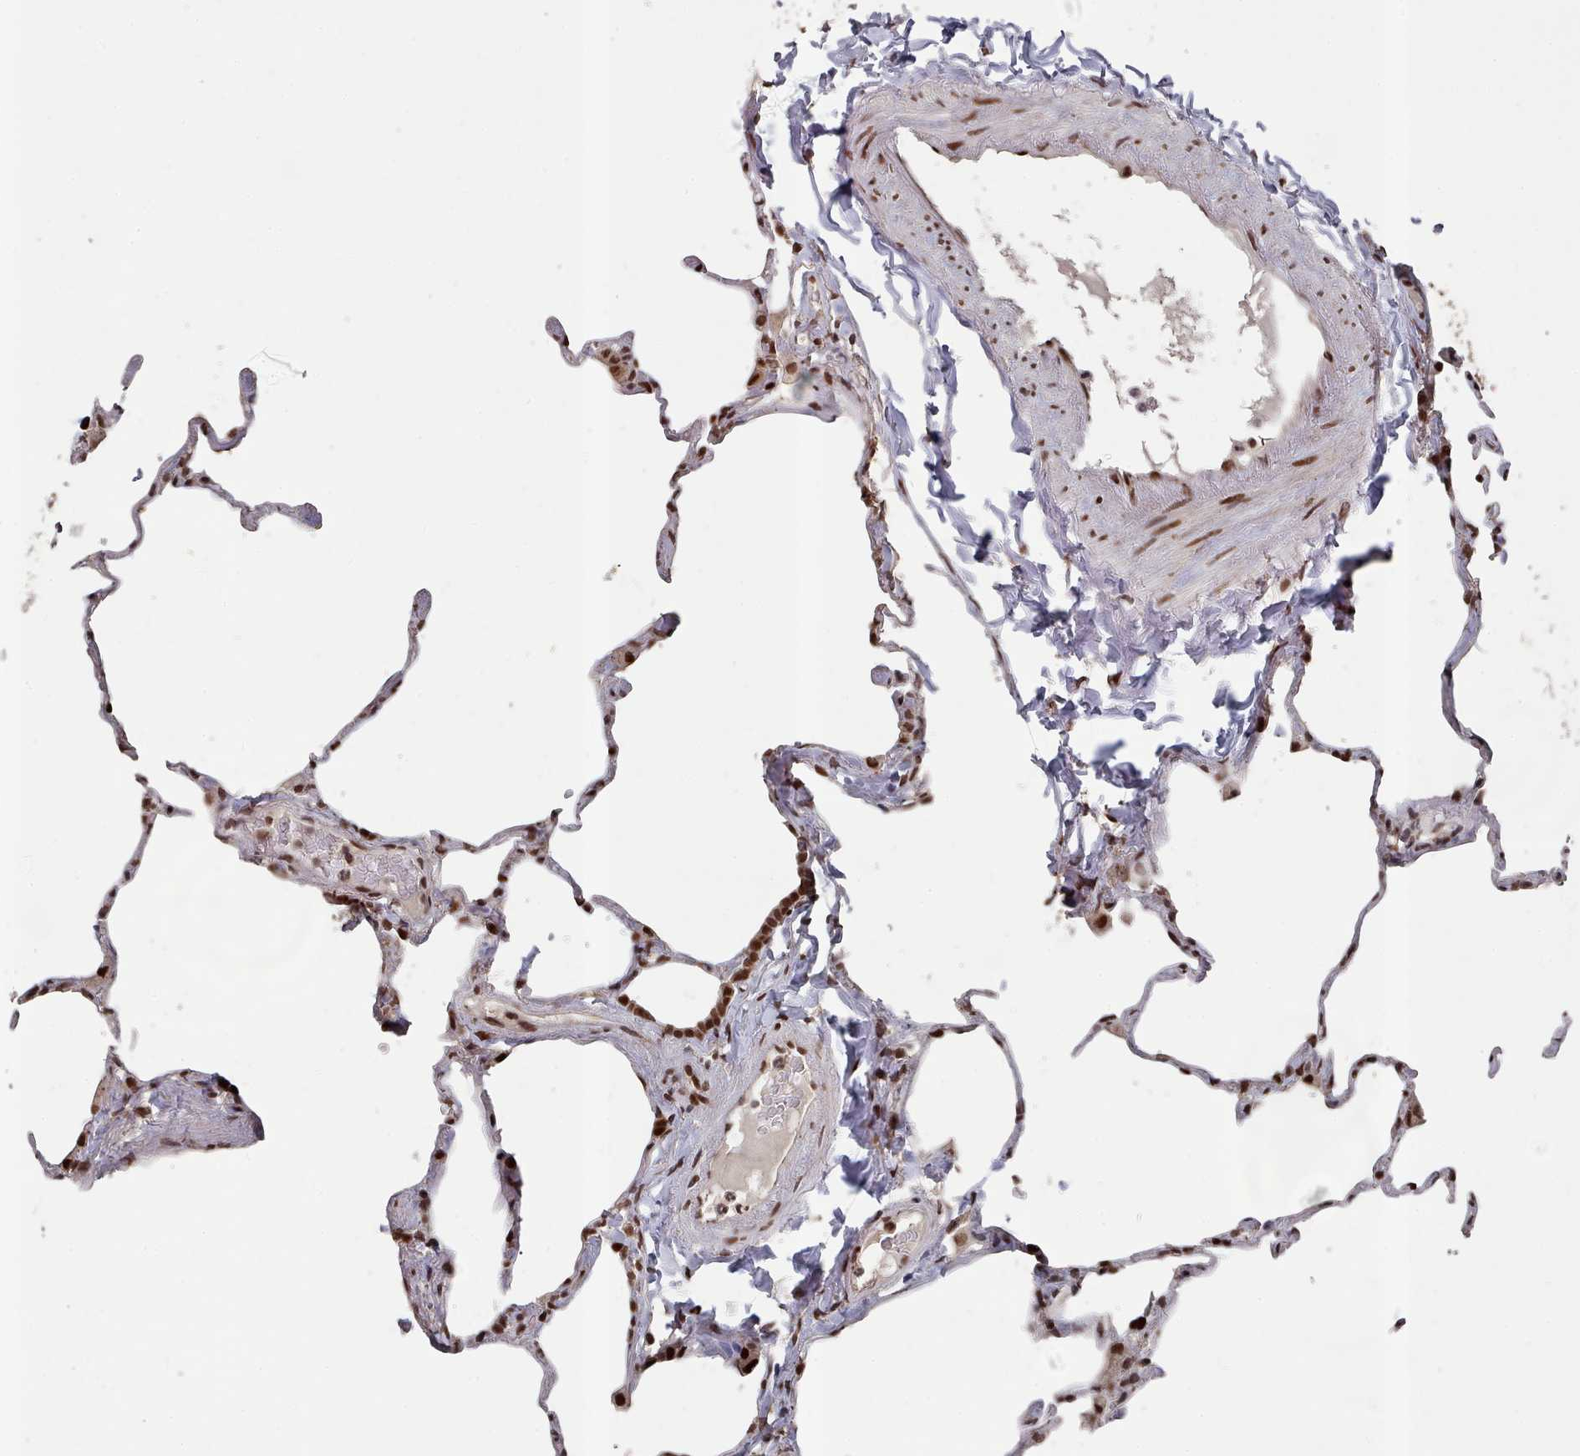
{"staining": {"intensity": "moderate", "quantity": "25%-75%", "location": "nuclear"}, "tissue": "lung", "cell_type": "Alveolar cells", "image_type": "normal", "snomed": [{"axis": "morphology", "description": "Normal tissue, NOS"}, {"axis": "topography", "description": "Lung"}], "caption": "The histopathology image displays staining of normal lung, revealing moderate nuclear protein staining (brown color) within alveolar cells. Nuclei are stained in blue.", "gene": "PNRC2", "patient": {"sex": "male", "age": 65}}